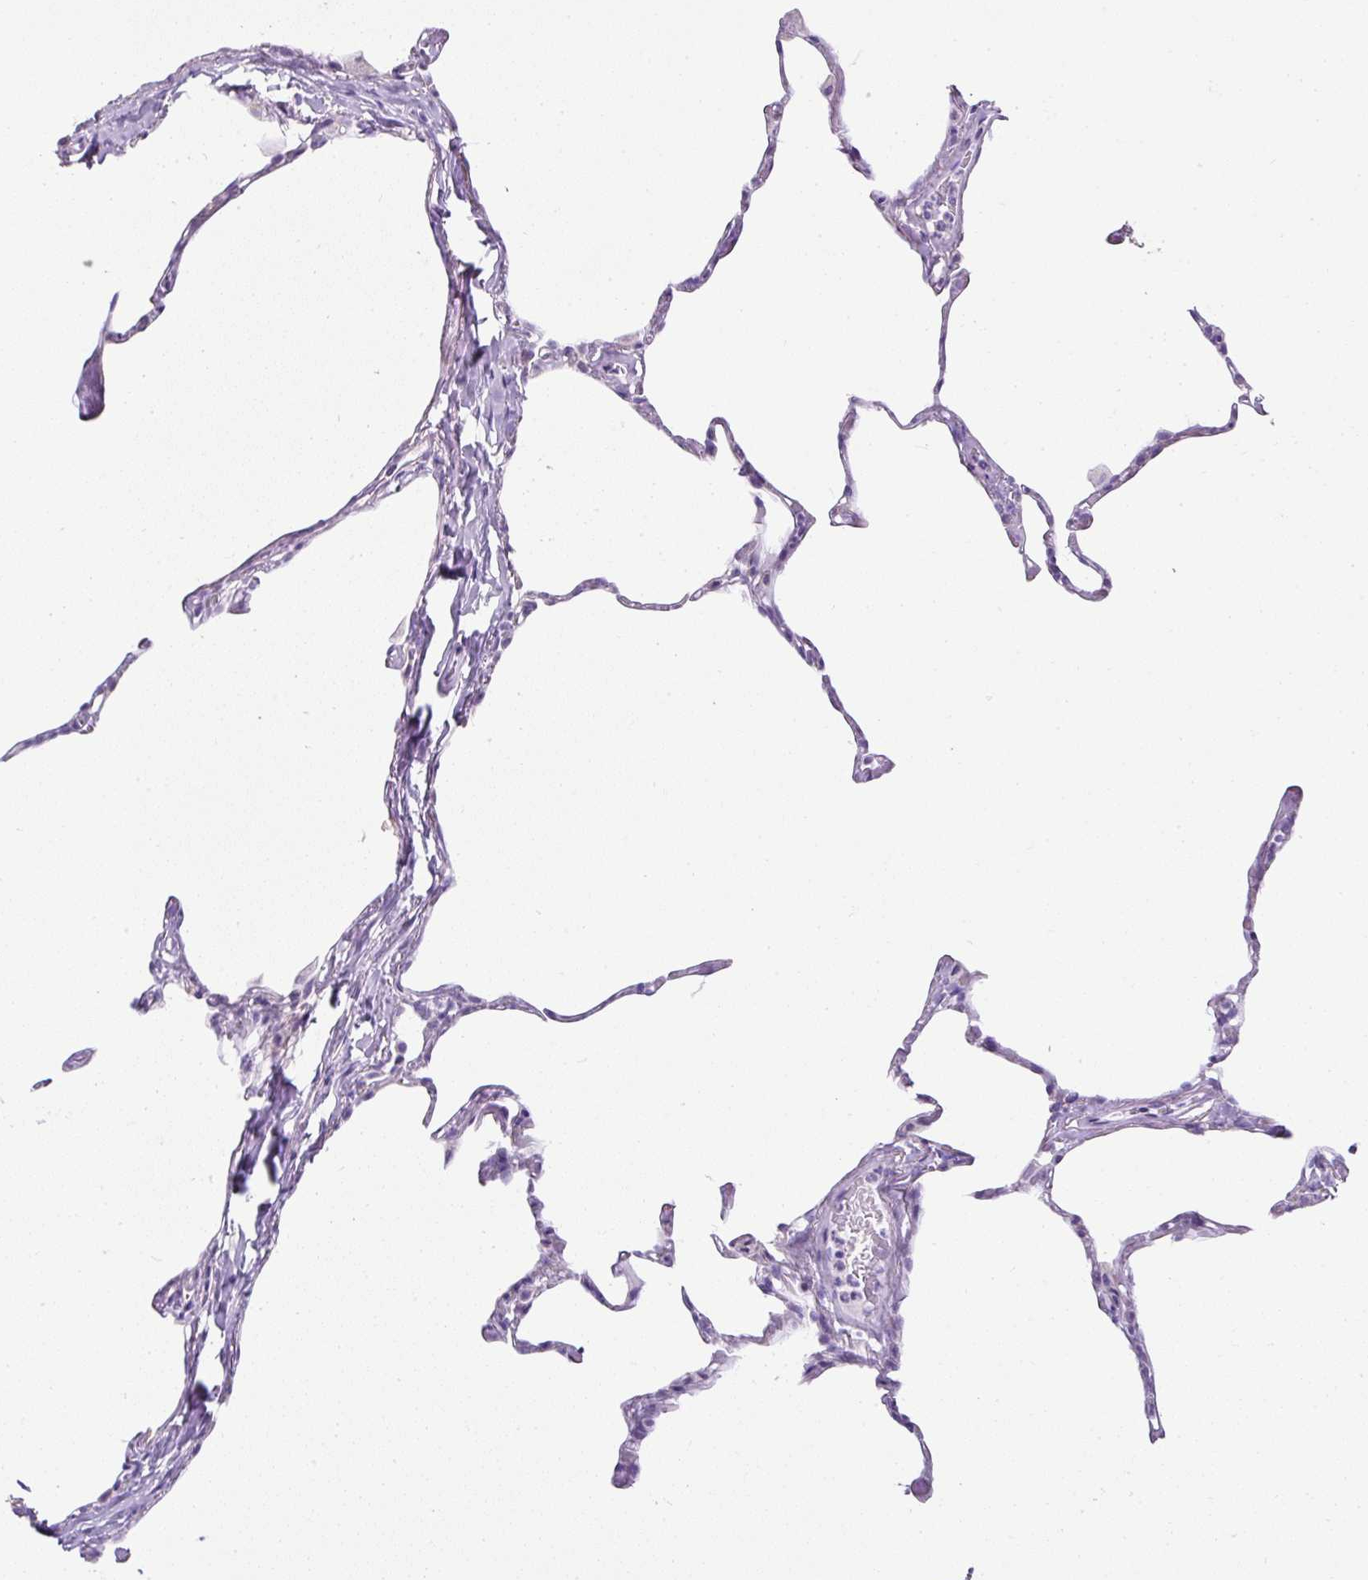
{"staining": {"intensity": "negative", "quantity": "none", "location": "none"}, "tissue": "lung", "cell_type": "Alveolar cells", "image_type": "normal", "snomed": [{"axis": "morphology", "description": "Normal tissue, NOS"}, {"axis": "topography", "description": "Lung"}], "caption": "Immunohistochemistry (IHC) of benign lung displays no staining in alveolar cells. (Immunohistochemistry (IHC), brightfield microscopy, high magnification).", "gene": "C2CD4C", "patient": {"sex": "male", "age": 65}}